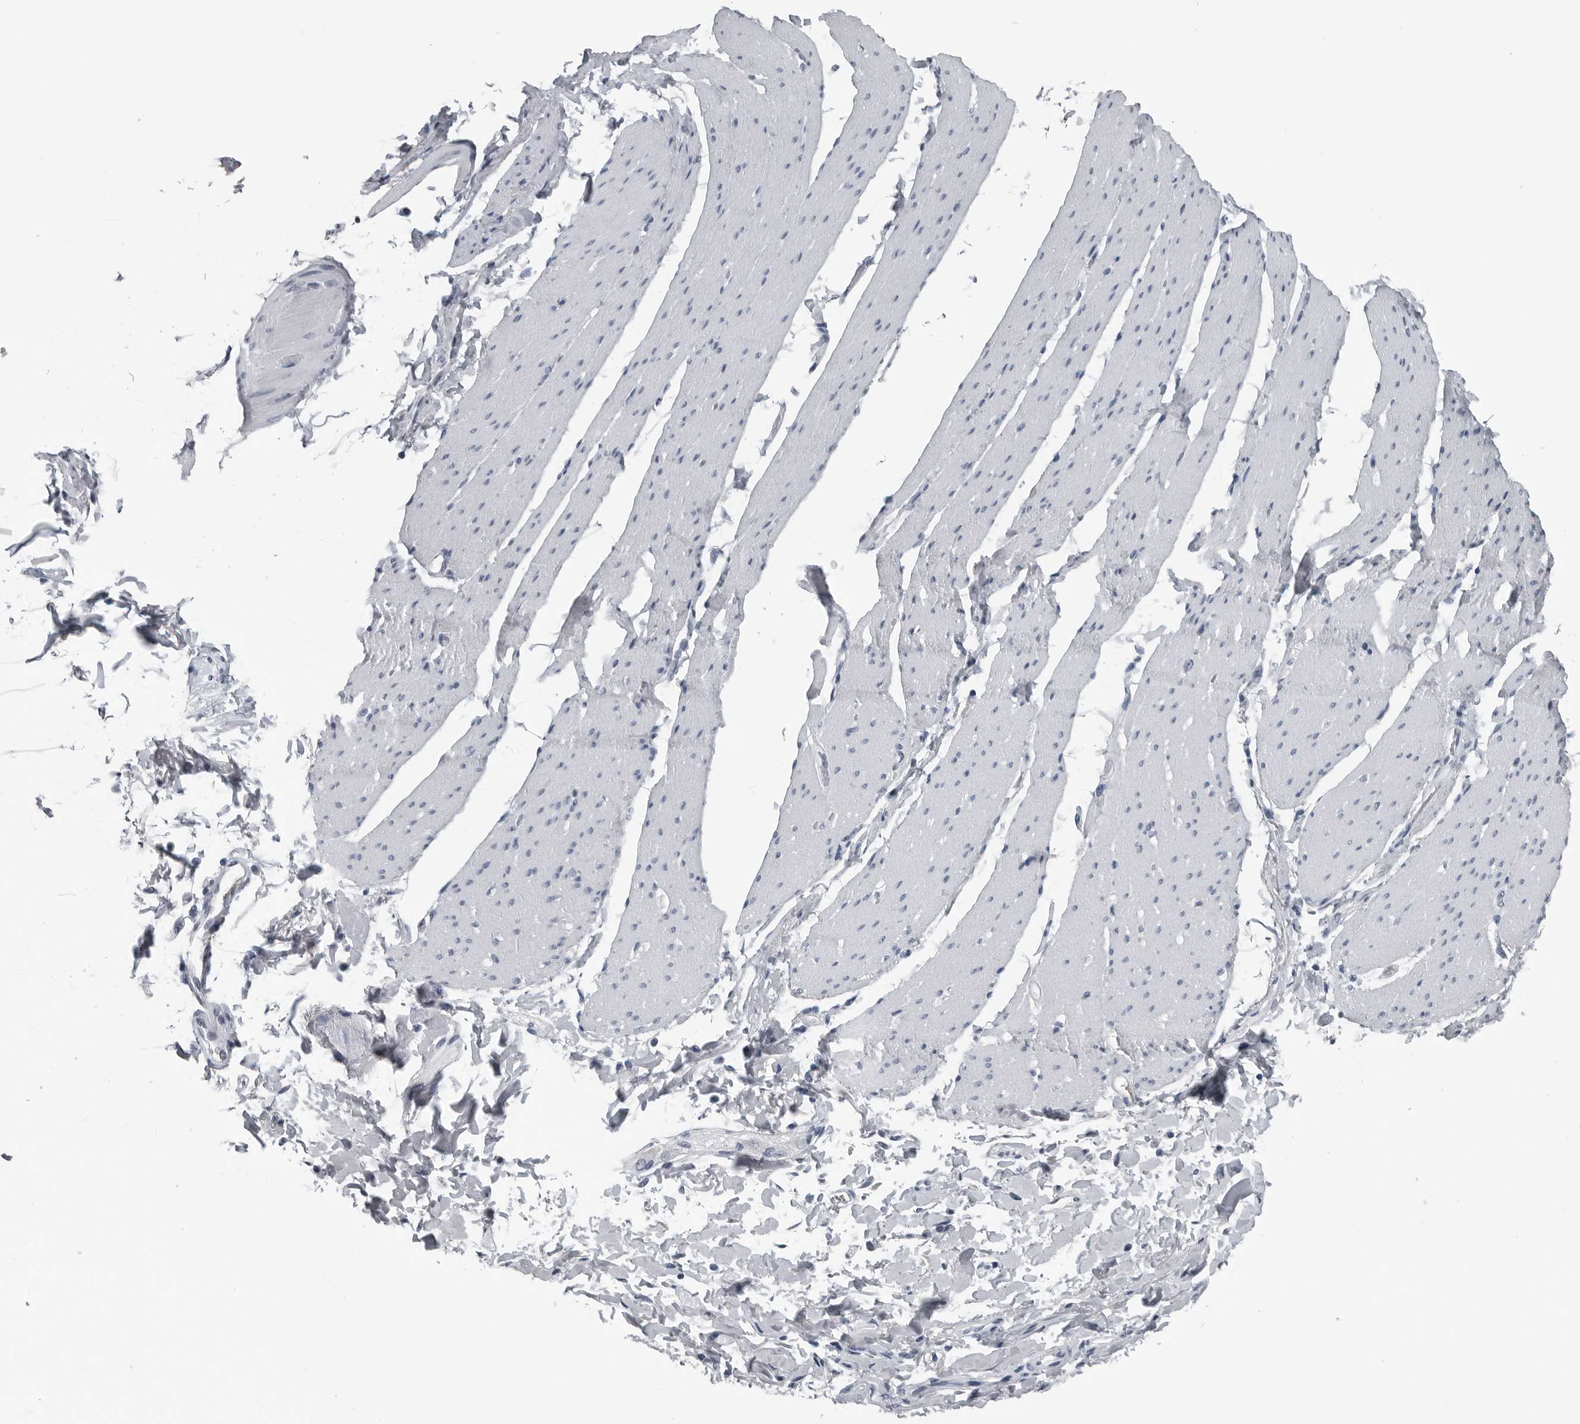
{"staining": {"intensity": "negative", "quantity": "none", "location": "none"}, "tissue": "smooth muscle", "cell_type": "Smooth muscle cells", "image_type": "normal", "snomed": [{"axis": "morphology", "description": "Normal tissue, NOS"}, {"axis": "topography", "description": "Smooth muscle"}, {"axis": "topography", "description": "Small intestine"}], "caption": "The photomicrograph demonstrates no significant staining in smooth muscle cells of smooth muscle.", "gene": "SPINK1", "patient": {"sex": "female", "age": 84}}